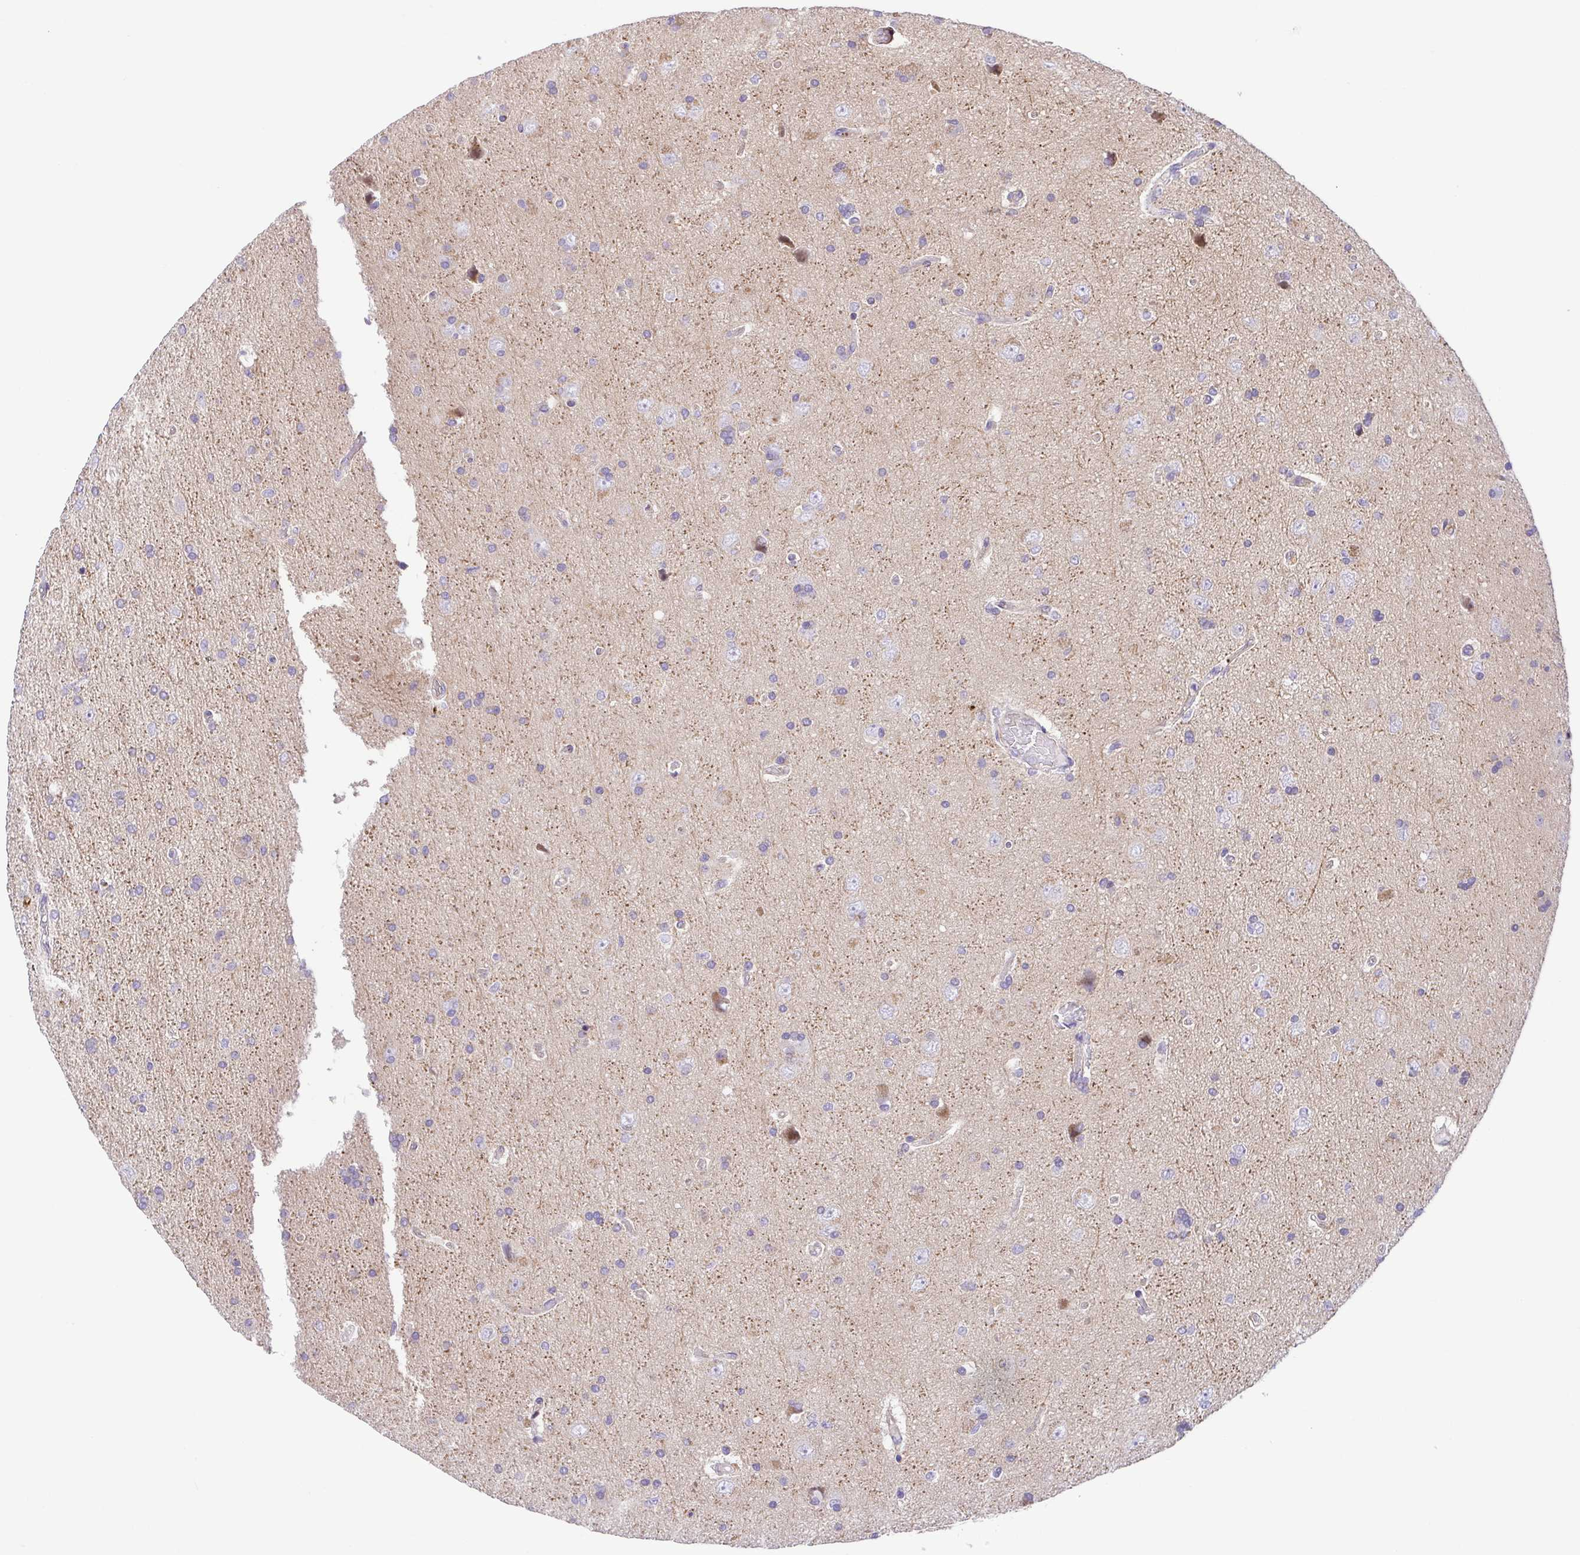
{"staining": {"intensity": "negative", "quantity": "none", "location": "none"}, "tissue": "glioma", "cell_type": "Tumor cells", "image_type": "cancer", "snomed": [{"axis": "morphology", "description": "Glioma, malignant, High grade"}, {"axis": "topography", "description": "Cerebral cortex"}], "caption": "Immunohistochemical staining of human malignant high-grade glioma demonstrates no significant staining in tumor cells.", "gene": "SLC13A1", "patient": {"sex": "male", "age": 70}}